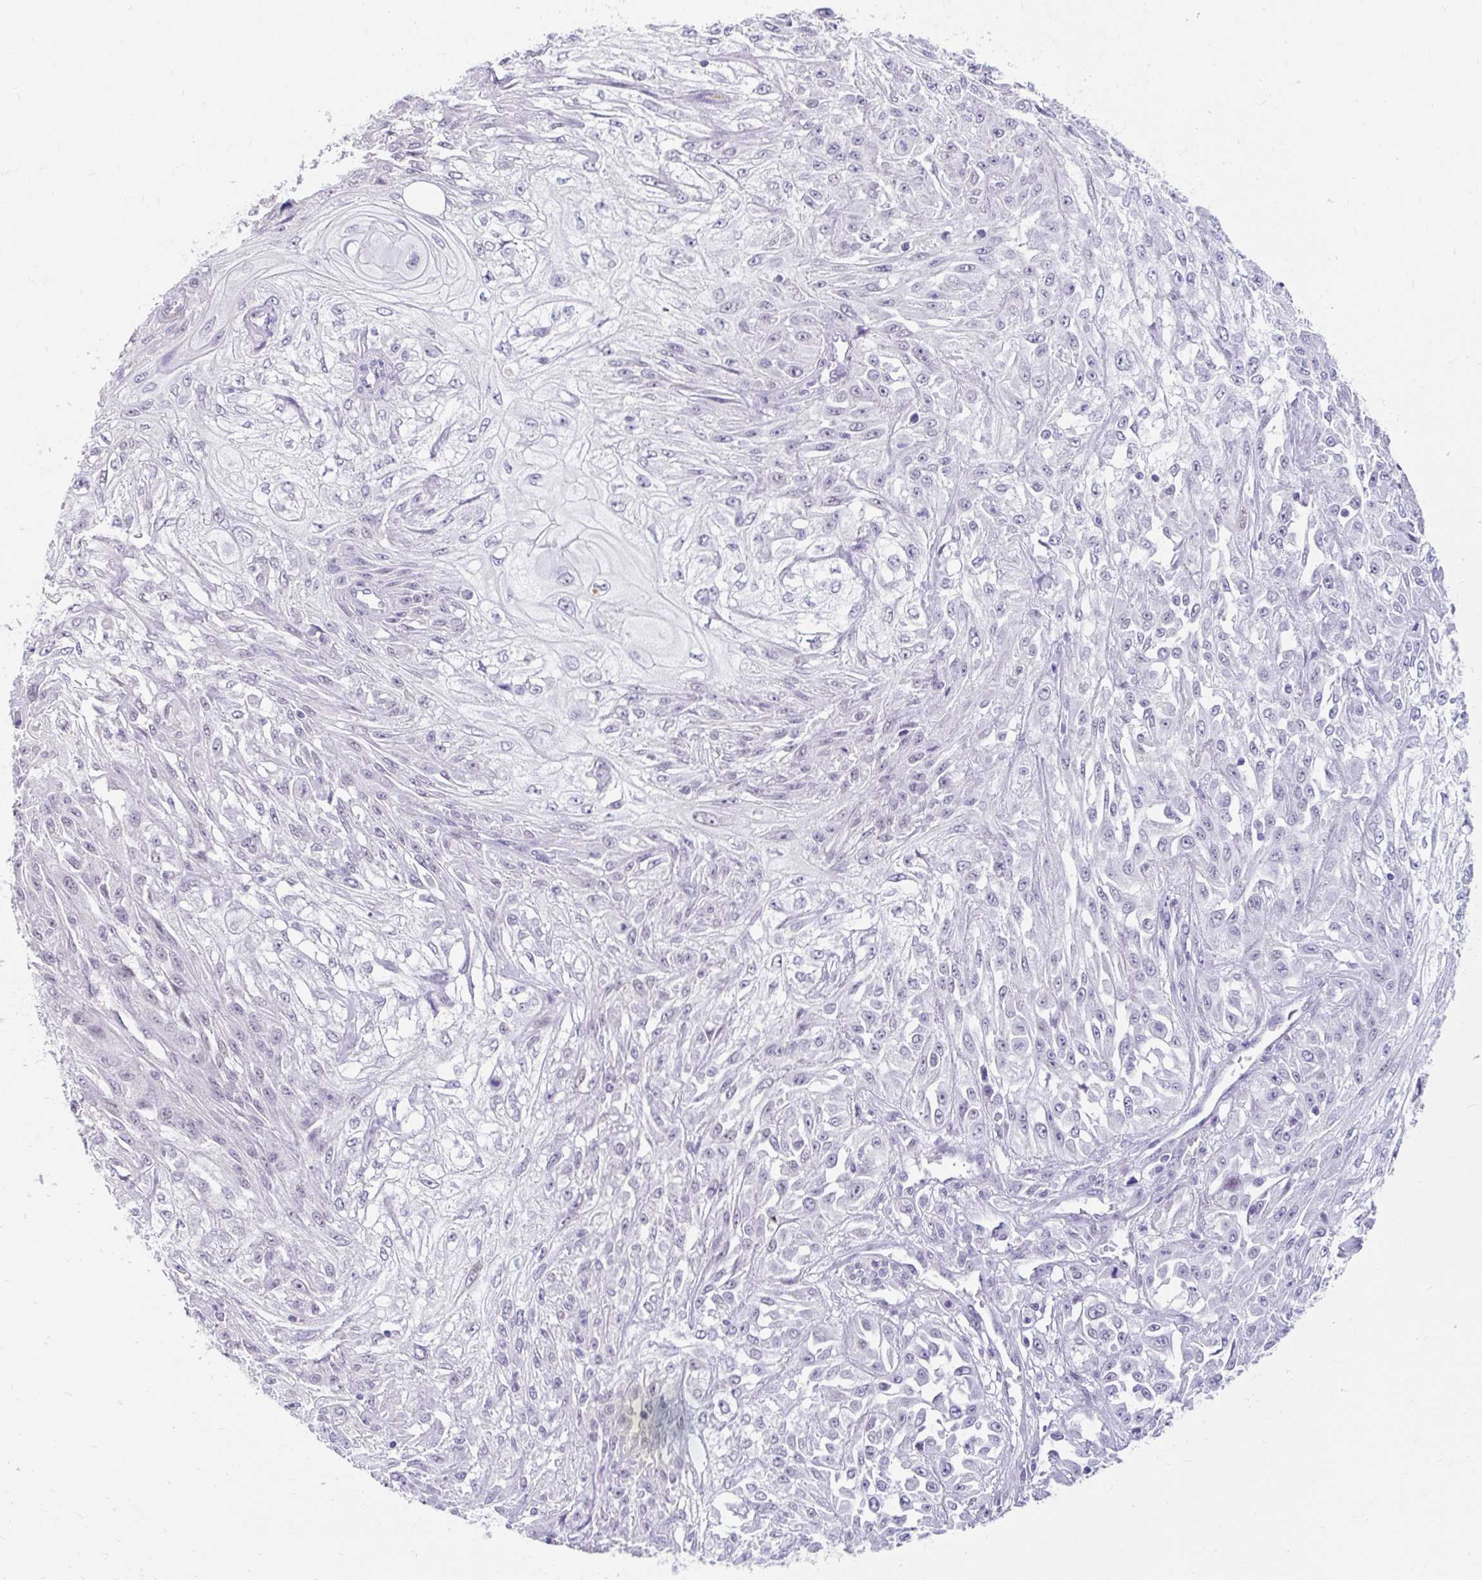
{"staining": {"intensity": "negative", "quantity": "none", "location": "none"}, "tissue": "skin cancer", "cell_type": "Tumor cells", "image_type": "cancer", "snomed": [{"axis": "morphology", "description": "Squamous cell carcinoma, NOS"}, {"axis": "morphology", "description": "Squamous cell carcinoma, metastatic, NOS"}, {"axis": "topography", "description": "Skin"}, {"axis": "topography", "description": "Lymph node"}], "caption": "Tumor cells are negative for protein expression in human squamous cell carcinoma (skin).", "gene": "DCAF17", "patient": {"sex": "male", "age": 75}}